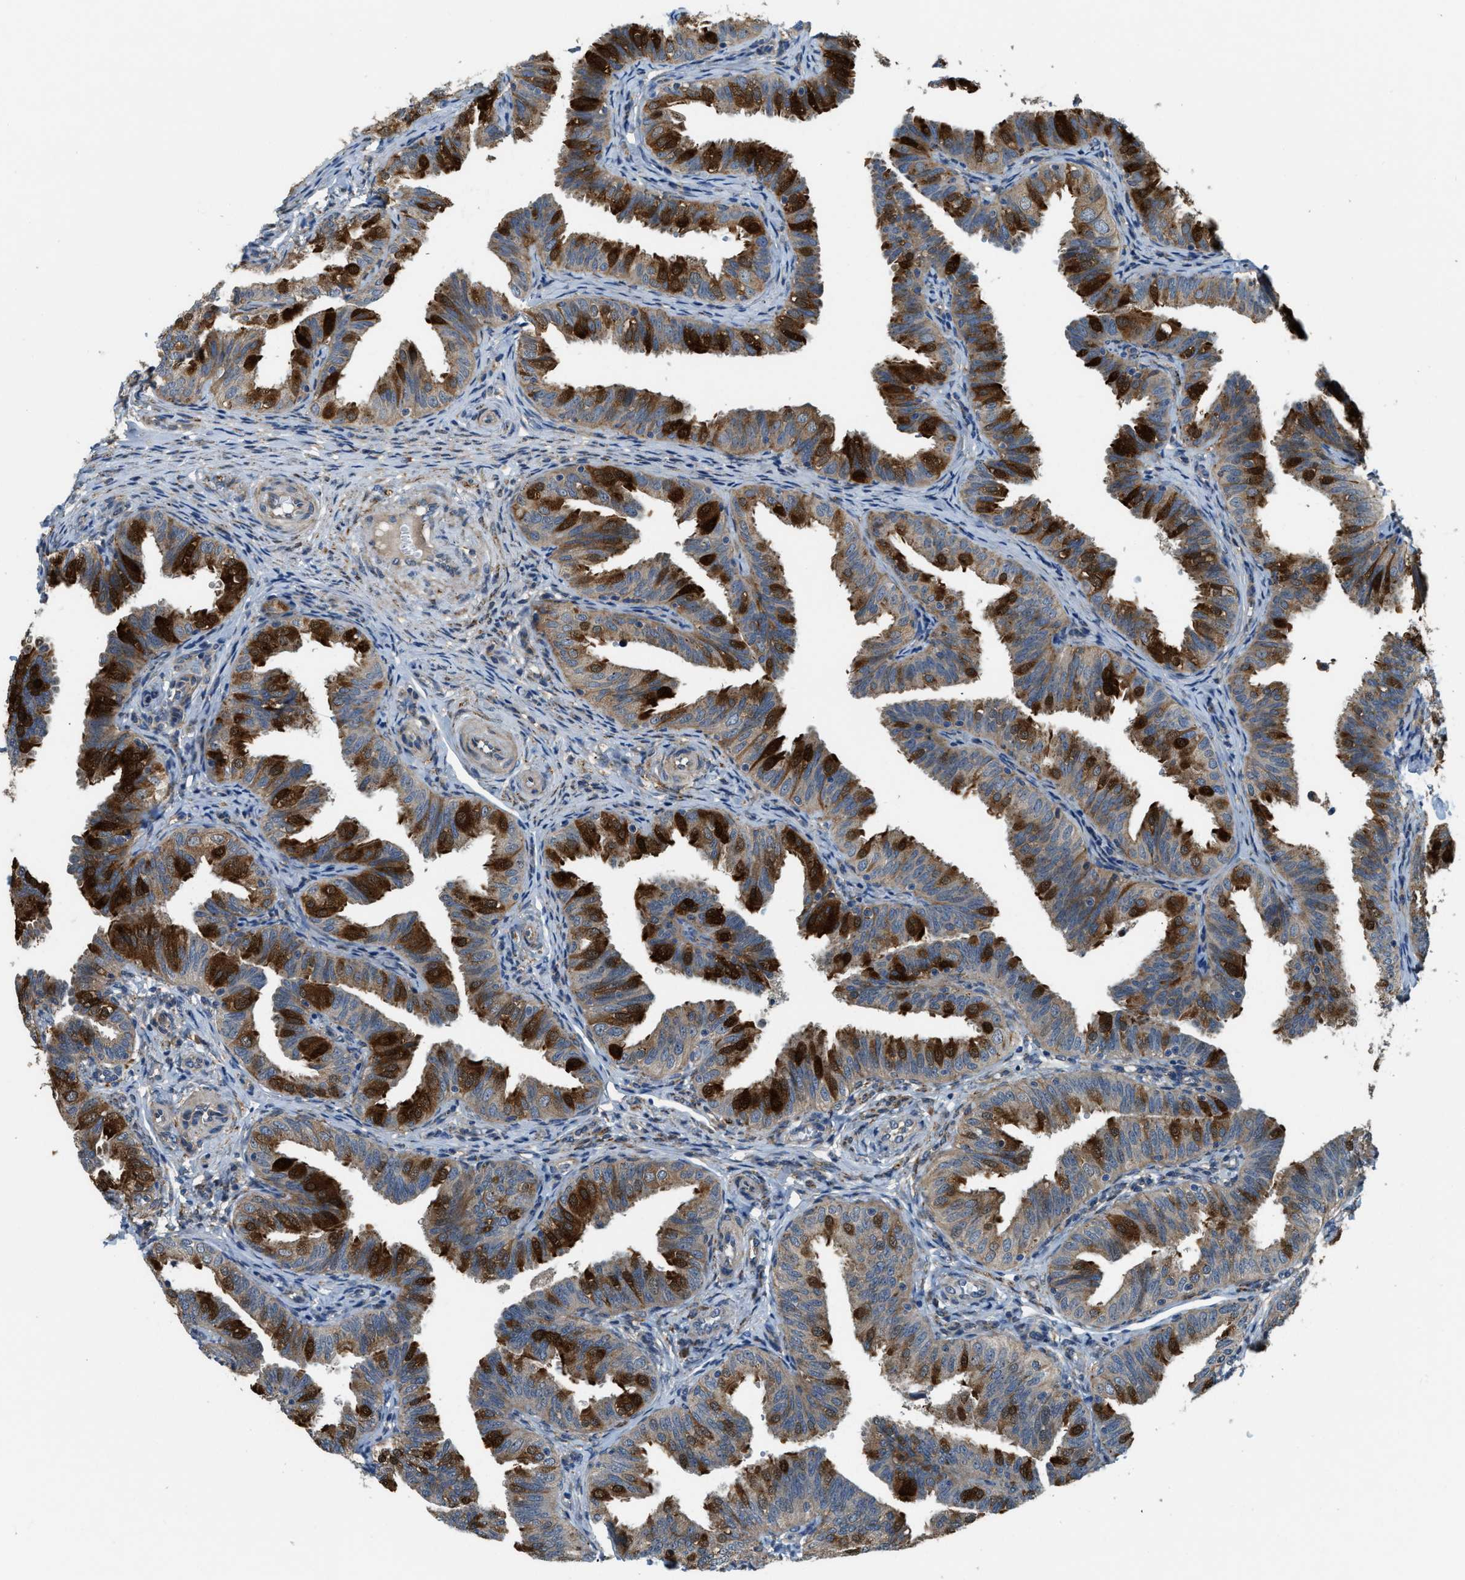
{"staining": {"intensity": "moderate", "quantity": ">75%", "location": "cytoplasmic/membranous"}, "tissue": "fallopian tube", "cell_type": "Glandular cells", "image_type": "normal", "snomed": [{"axis": "morphology", "description": "Normal tissue, NOS"}, {"axis": "topography", "description": "Fallopian tube"}], "caption": "High-power microscopy captured an immunohistochemistry (IHC) histopathology image of normal fallopian tube, revealing moderate cytoplasmic/membranous staining in about >75% of glandular cells. The protein is shown in brown color, while the nuclei are stained blue.", "gene": "STARD3NL", "patient": {"sex": "female", "age": 35}}